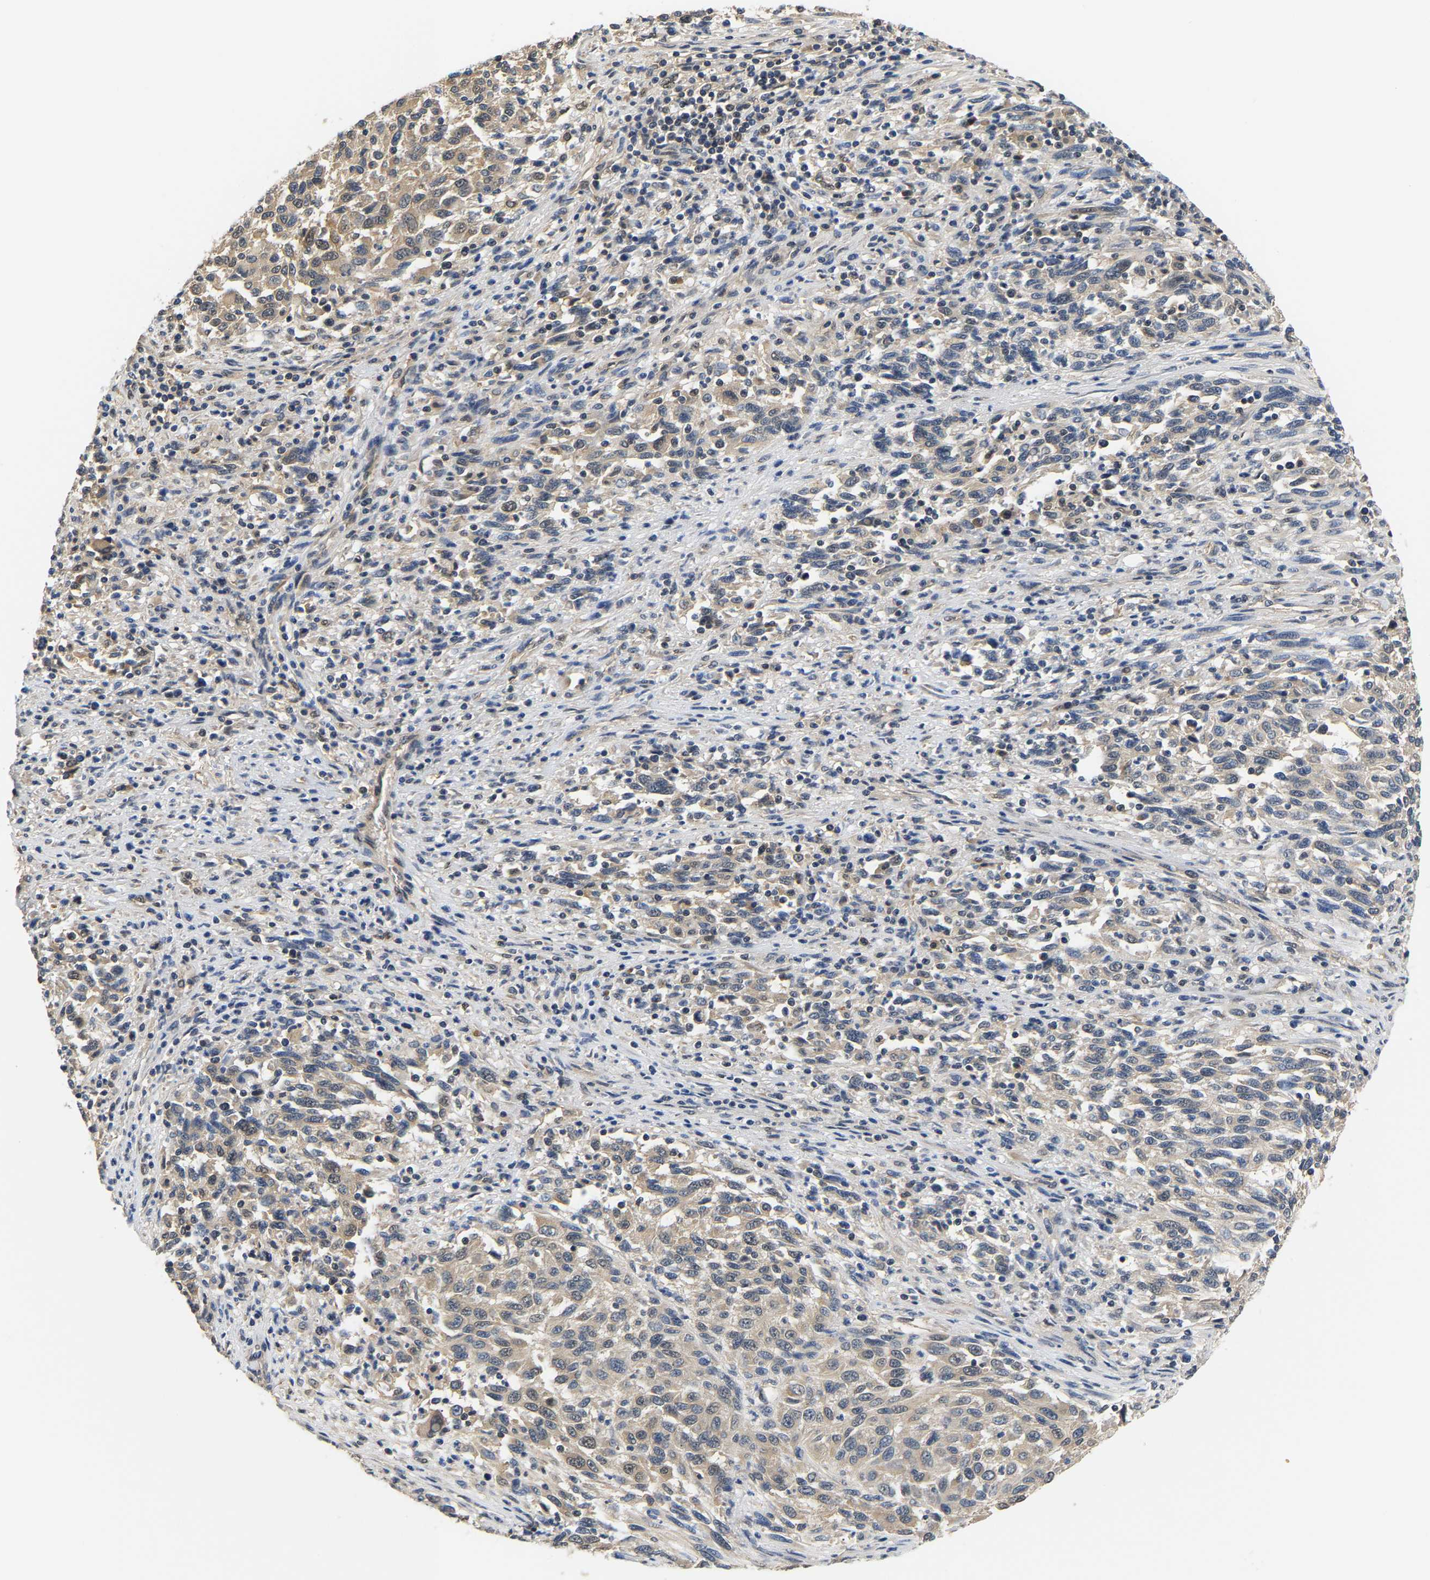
{"staining": {"intensity": "weak", "quantity": ">75%", "location": "cytoplasmic/membranous"}, "tissue": "melanoma", "cell_type": "Tumor cells", "image_type": "cancer", "snomed": [{"axis": "morphology", "description": "Malignant melanoma, Metastatic site"}, {"axis": "topography", "description": "Lymph node"}], "caption": "Tumor cells exhibit low levels of weak cytoplasmic/membranous positivity in approximately >75% of cells in human malignant melanoma (metastatic site).", "gene": "ARHGEF12", "patient": {"sex": "male", "age": 61}}